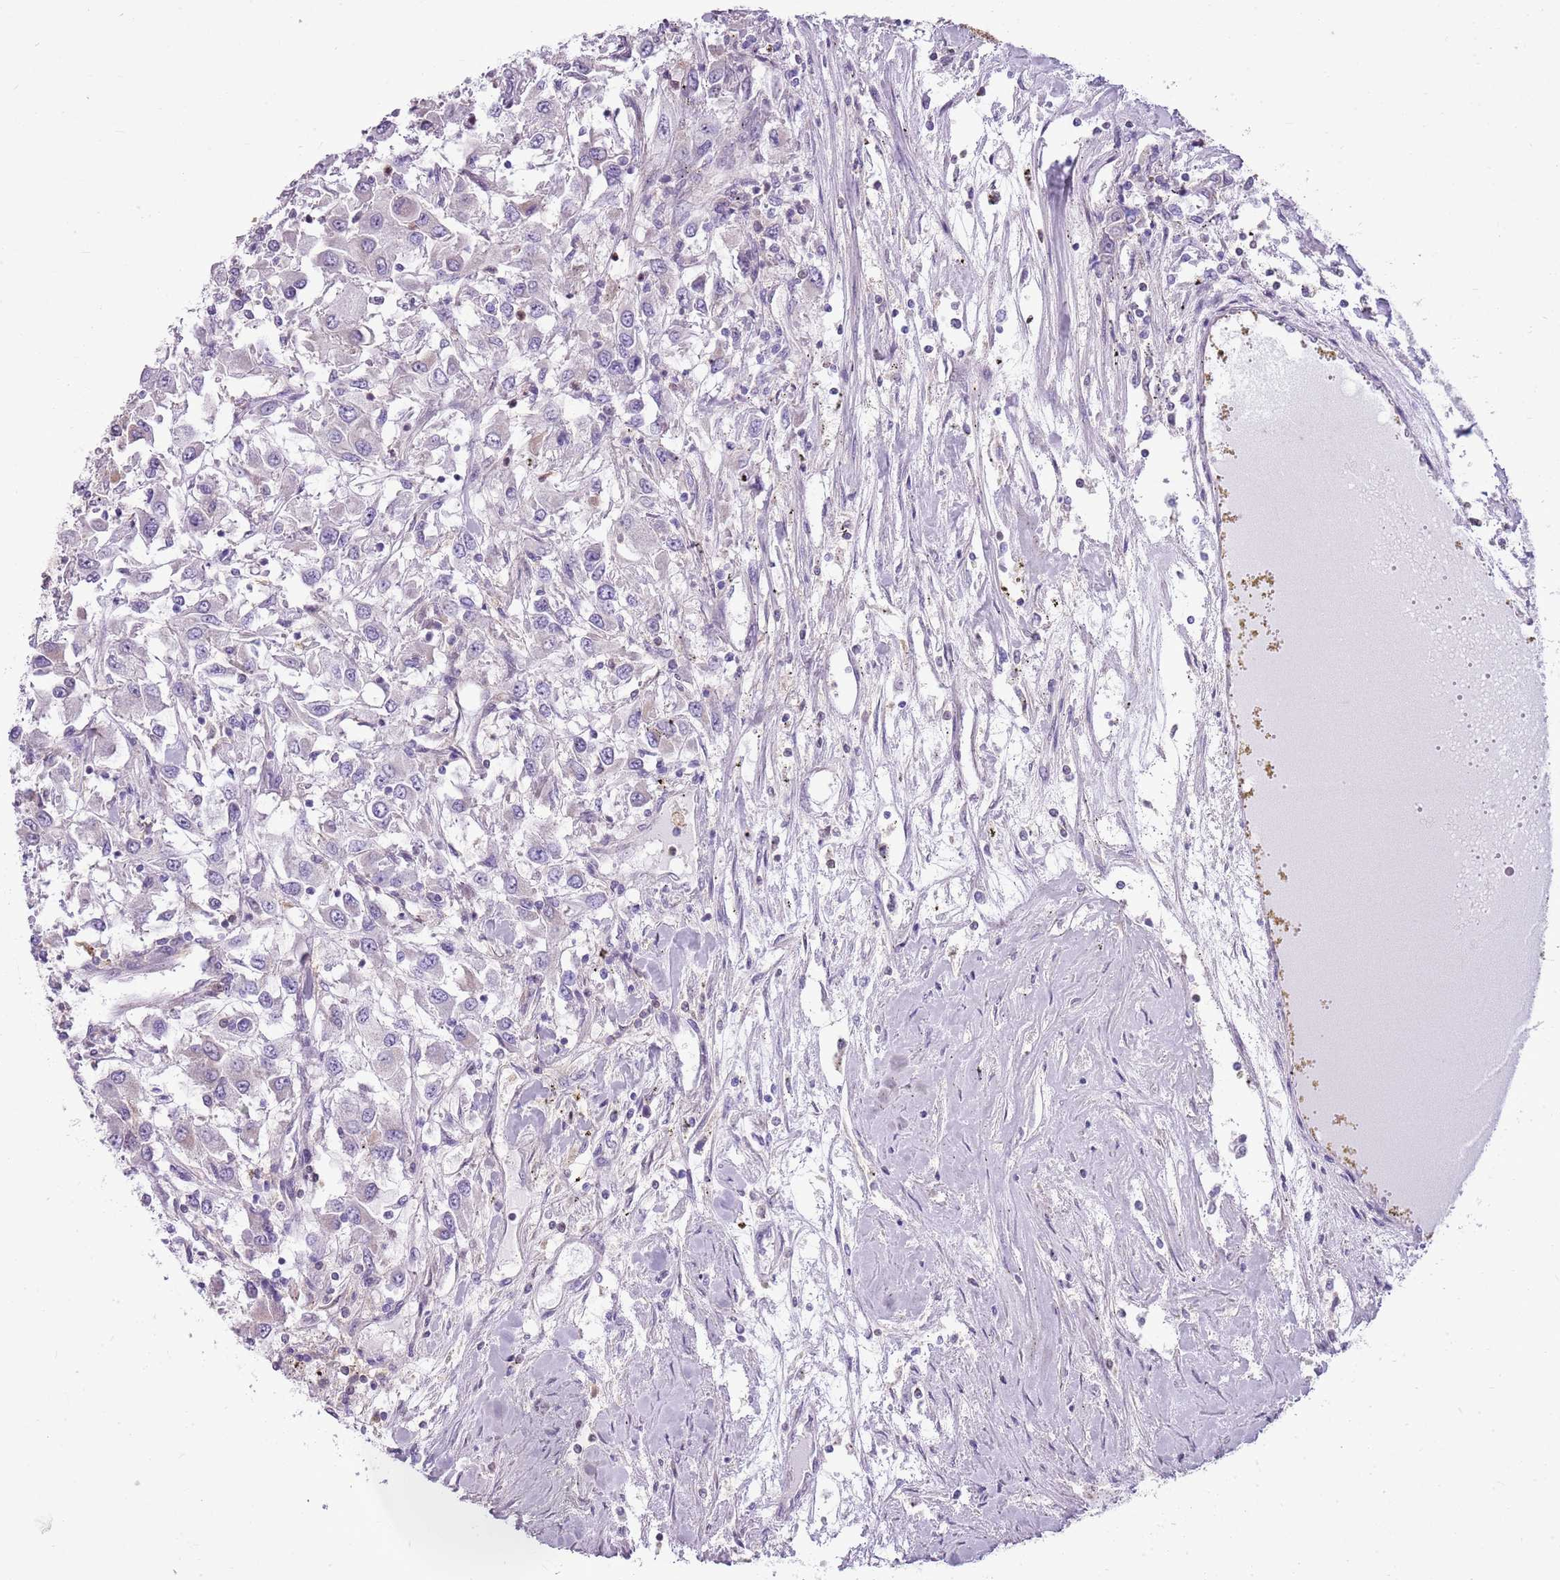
{"staining": {"intensity": "negative", "quantity": "none", "location": "none"}, "tissue": "renal cancer", "cell_type": "Tumor cells", "image_type": "cancer", "snomed": [{"axis": "morphology", "description": "Adenocarcinoma, NOS"}, {"axis": "topography", "description": "Kidney"}], "caption": "High magnification brightfield microscopy of adenocarcinoma (renal) stained with DAB (brown) and counterstained with hematoxylin (blue): tumor cells show no significant staining. Nuclei are stained in blue.", "gene": "DHX32", "patient": {"sex": "female", "age": 67}}